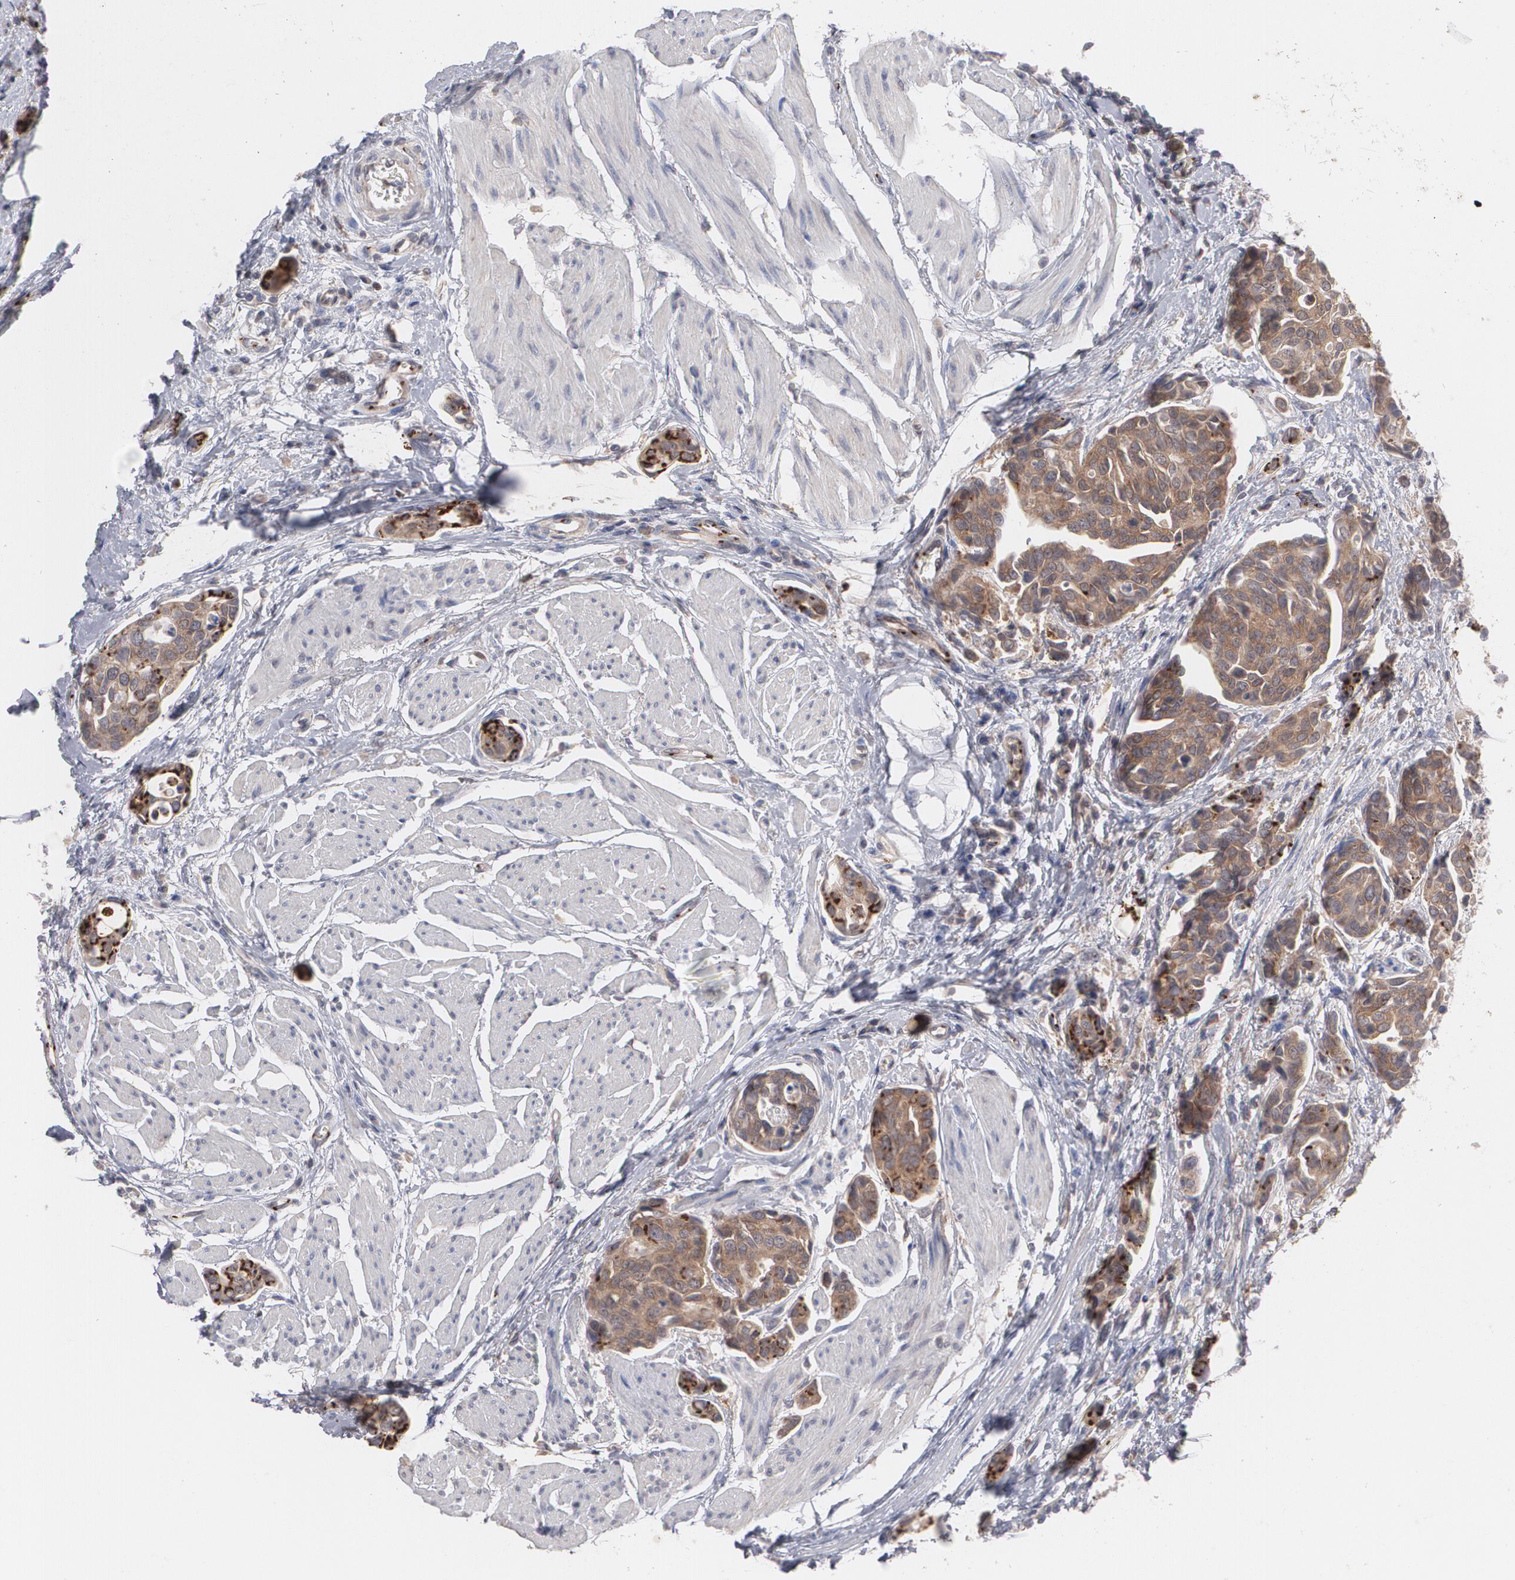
{"staining": {"intensity": "moderate", "quantity": "25%-75%", "location": "cytoplasmic/membranous"}, "tissue": "urothelial cancer", "cell_type": "Tumor cells", "image_type": "cancer", "snomed": [{"axis": "morphology", "description": "Urothelial carcinoma, High grade"}, {"axis": "topography", "description": "Urinary bladder"}], "caption": "Approximately 25%-75% of tumor cells in human high-grade urothelial carcinoma show moderate cytoplasmic/membranous protein staining as visualized by brown immunohistochemical staining.", "gene": "HTT", "patient": {"sex": "male", "age": 78}}